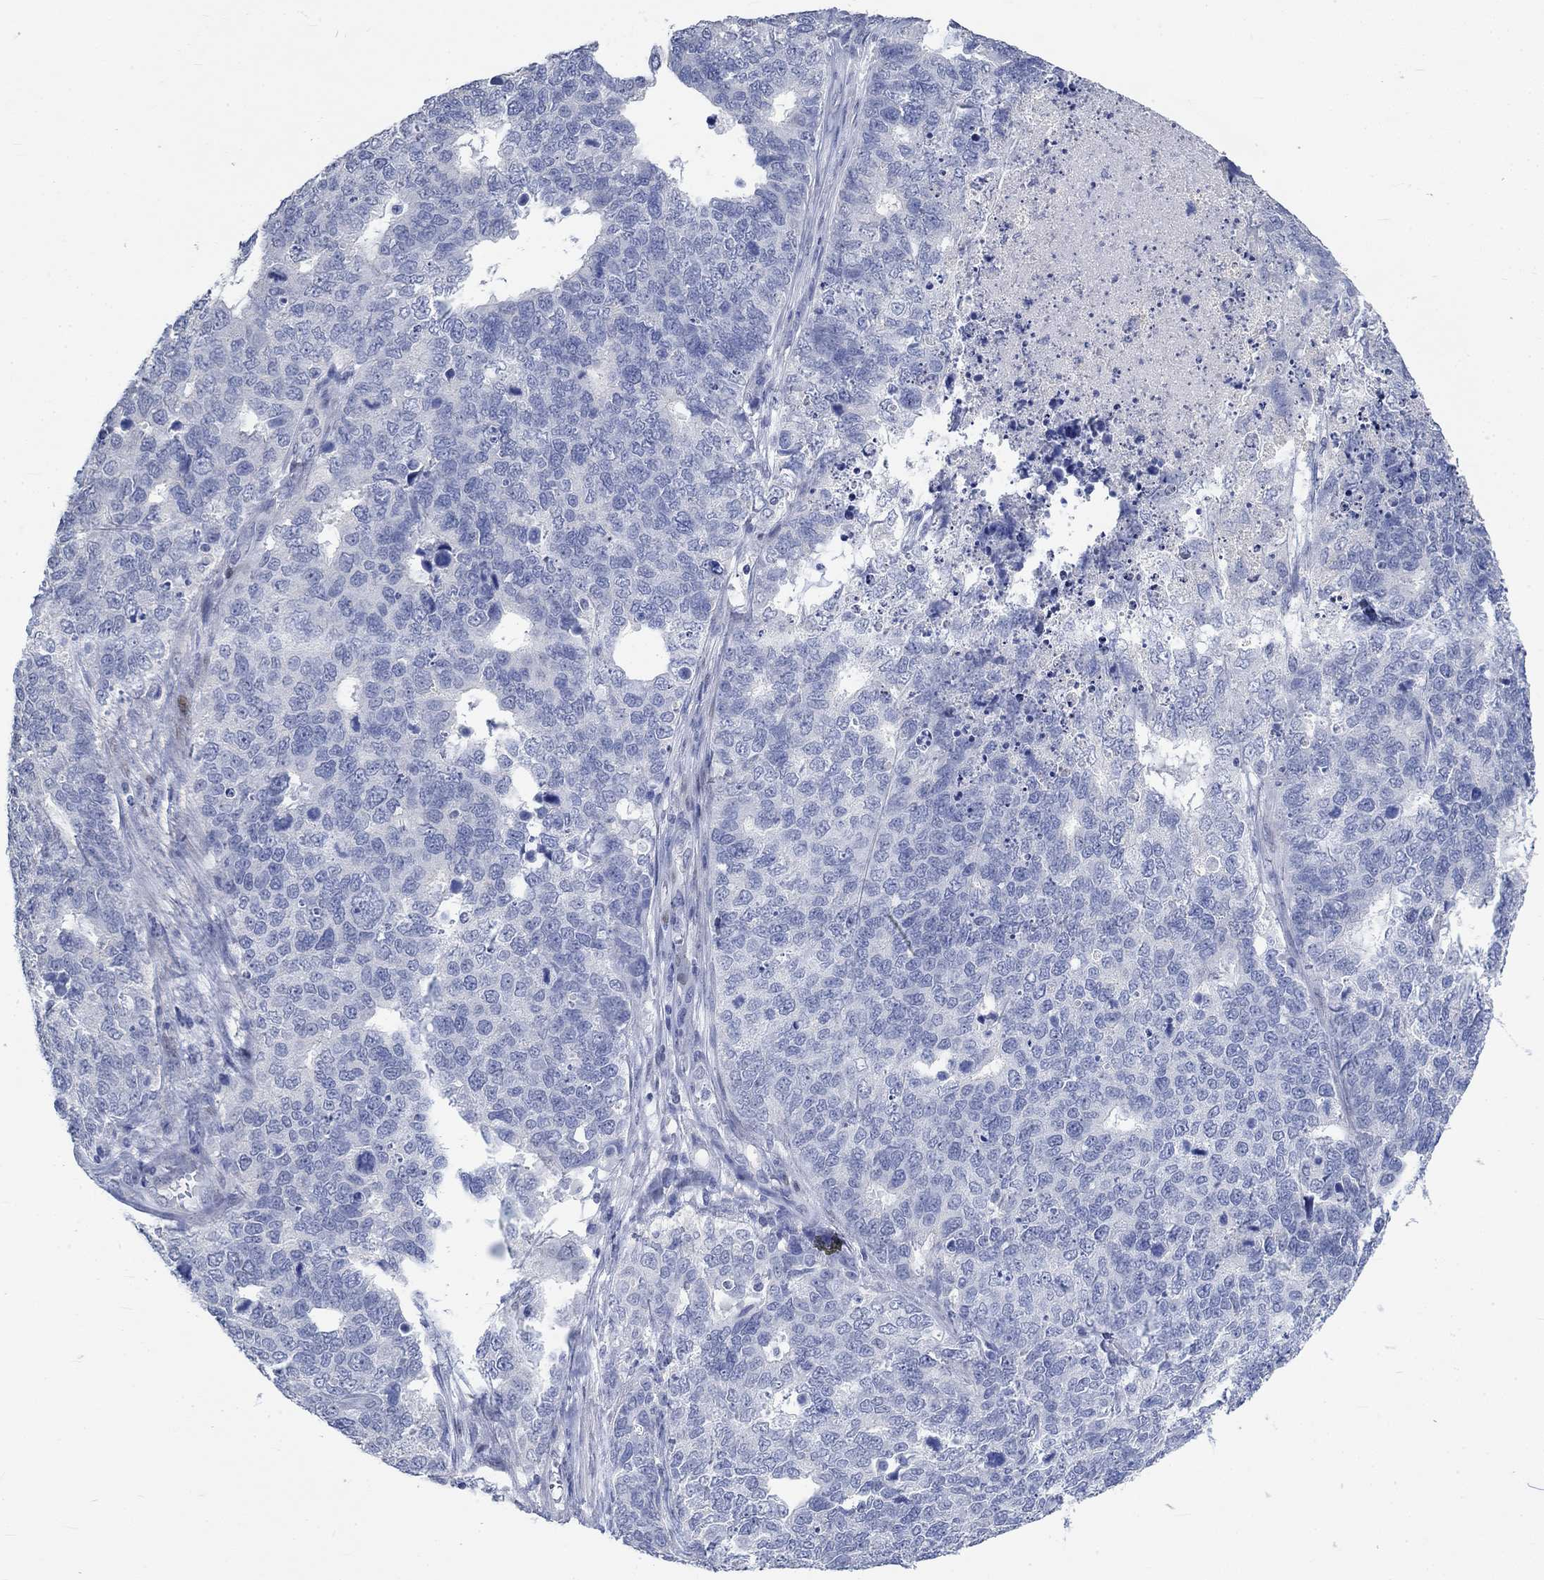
{"staining": {"intensity": "negative", "quantity": "none", "location": "none"}, "tissue": "cervical cancer", "cell_type": "Tumor cells", "image_type": "cancer", "snomed": [{"axis": "morphology", "description": "Squamous cell carcinoma, NOS"}, {"axis": "topography", "description": "Cervix"}], "caption": "Tumor cells are negative for protein expression in human squamous cell carcinoma (cervical).", "gene": "C4orf47", "patient": {"sex": "female", "age": 63}}